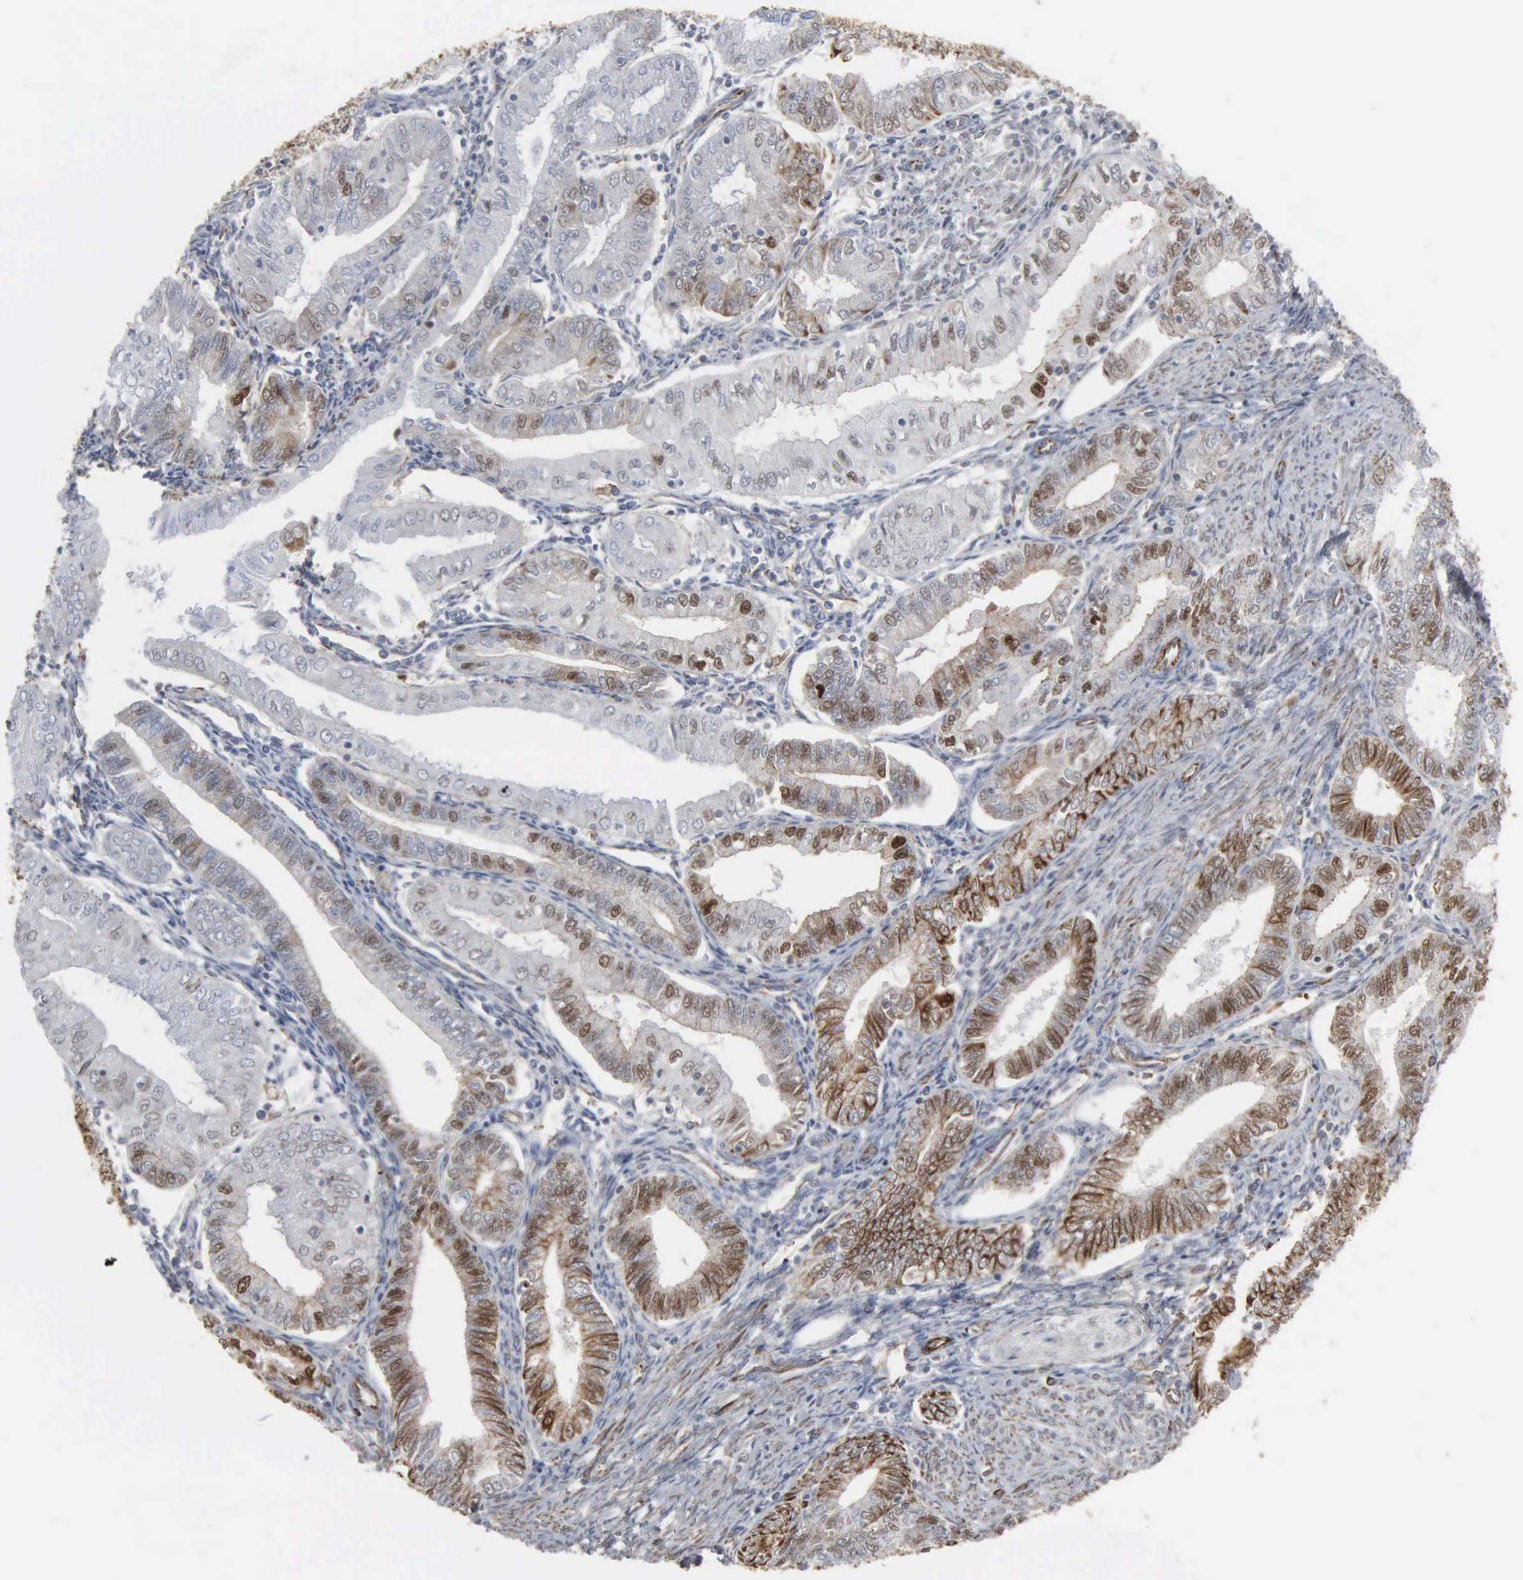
{"staining": {"intensity": "moderate", "quantity": "25%-75%", "location": "cytoplasmic/membranous,nuclear"}, "tissue": "endometrial cancer", "cell_type": "Tumor cells", "image_type": "cancer", "snomed": [{"axis": "morphology", "description": "Adenocarcinoma, NOS"}, {"axis": "topography", "description": "Endometrium"}], "caption": "Human endometrial cancer (adenocarcinoma) stained with a brown dye exhibits moderate cytoplasmic/membranous and nuclear positive expression in approximately 25%-75% of tumor cells.", "gene": "CCNE1", "patient": {"sex": "female", "age": 55}}